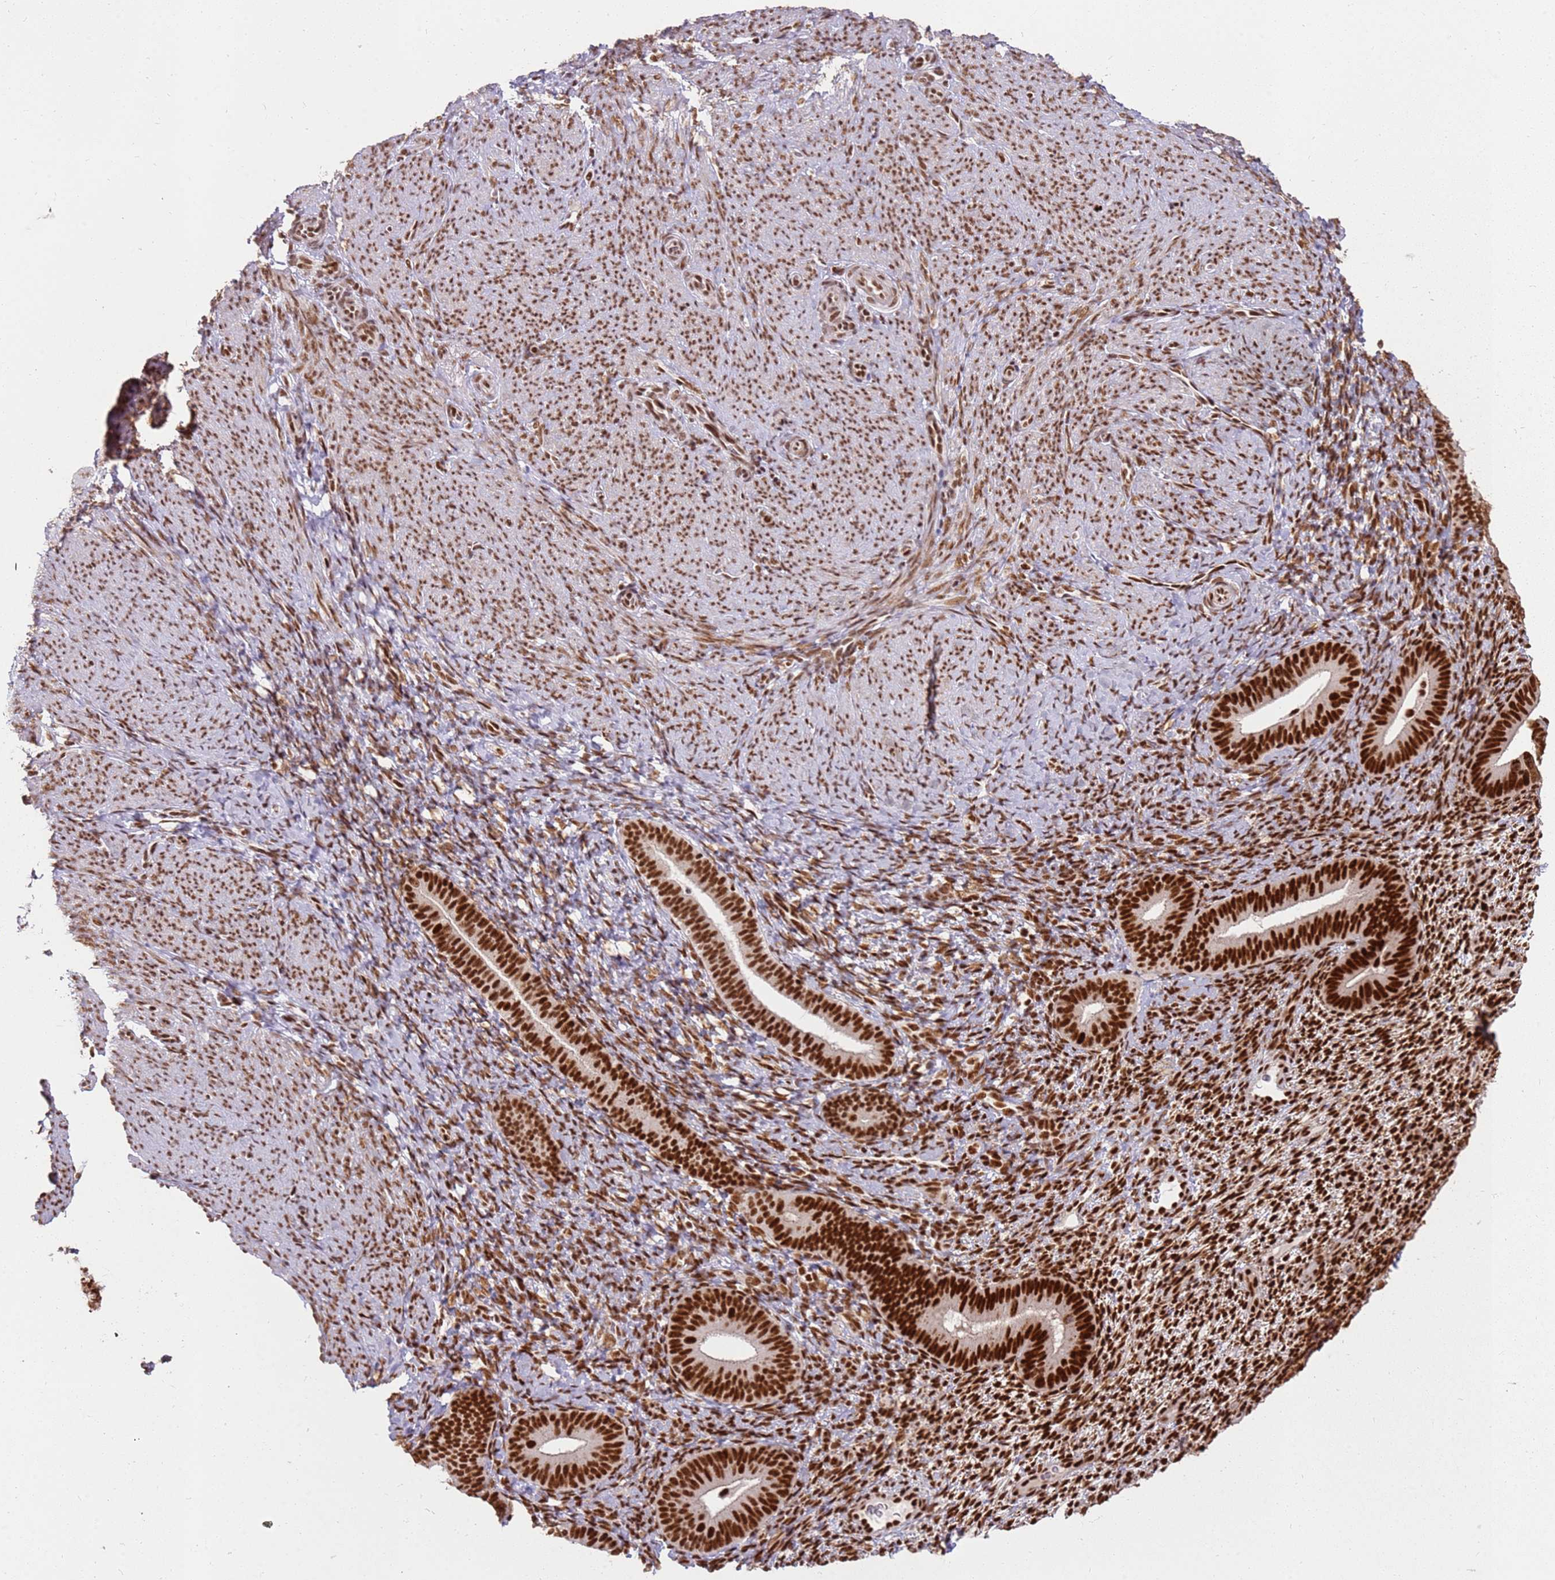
{"staining": {"intensity": "strong", "quantity": ">75%", "location": "nuclear"}, "tissue": "endometrium", "cell_type": "Cells in endometrial stroma", "image_type": "normal", "snomed": [{"axis": "morphology", "description": "Normal tissue, NOS"}, {"axis": "topography", "description": "Endometrium"}], "caption": "This is an image of IHC staining of benign endometrium, which shows strong positivity in the nuclear of cells in endometrial stroma.", "gene": "TENT4A", "patient": {"sex": "female", "age": 65}}